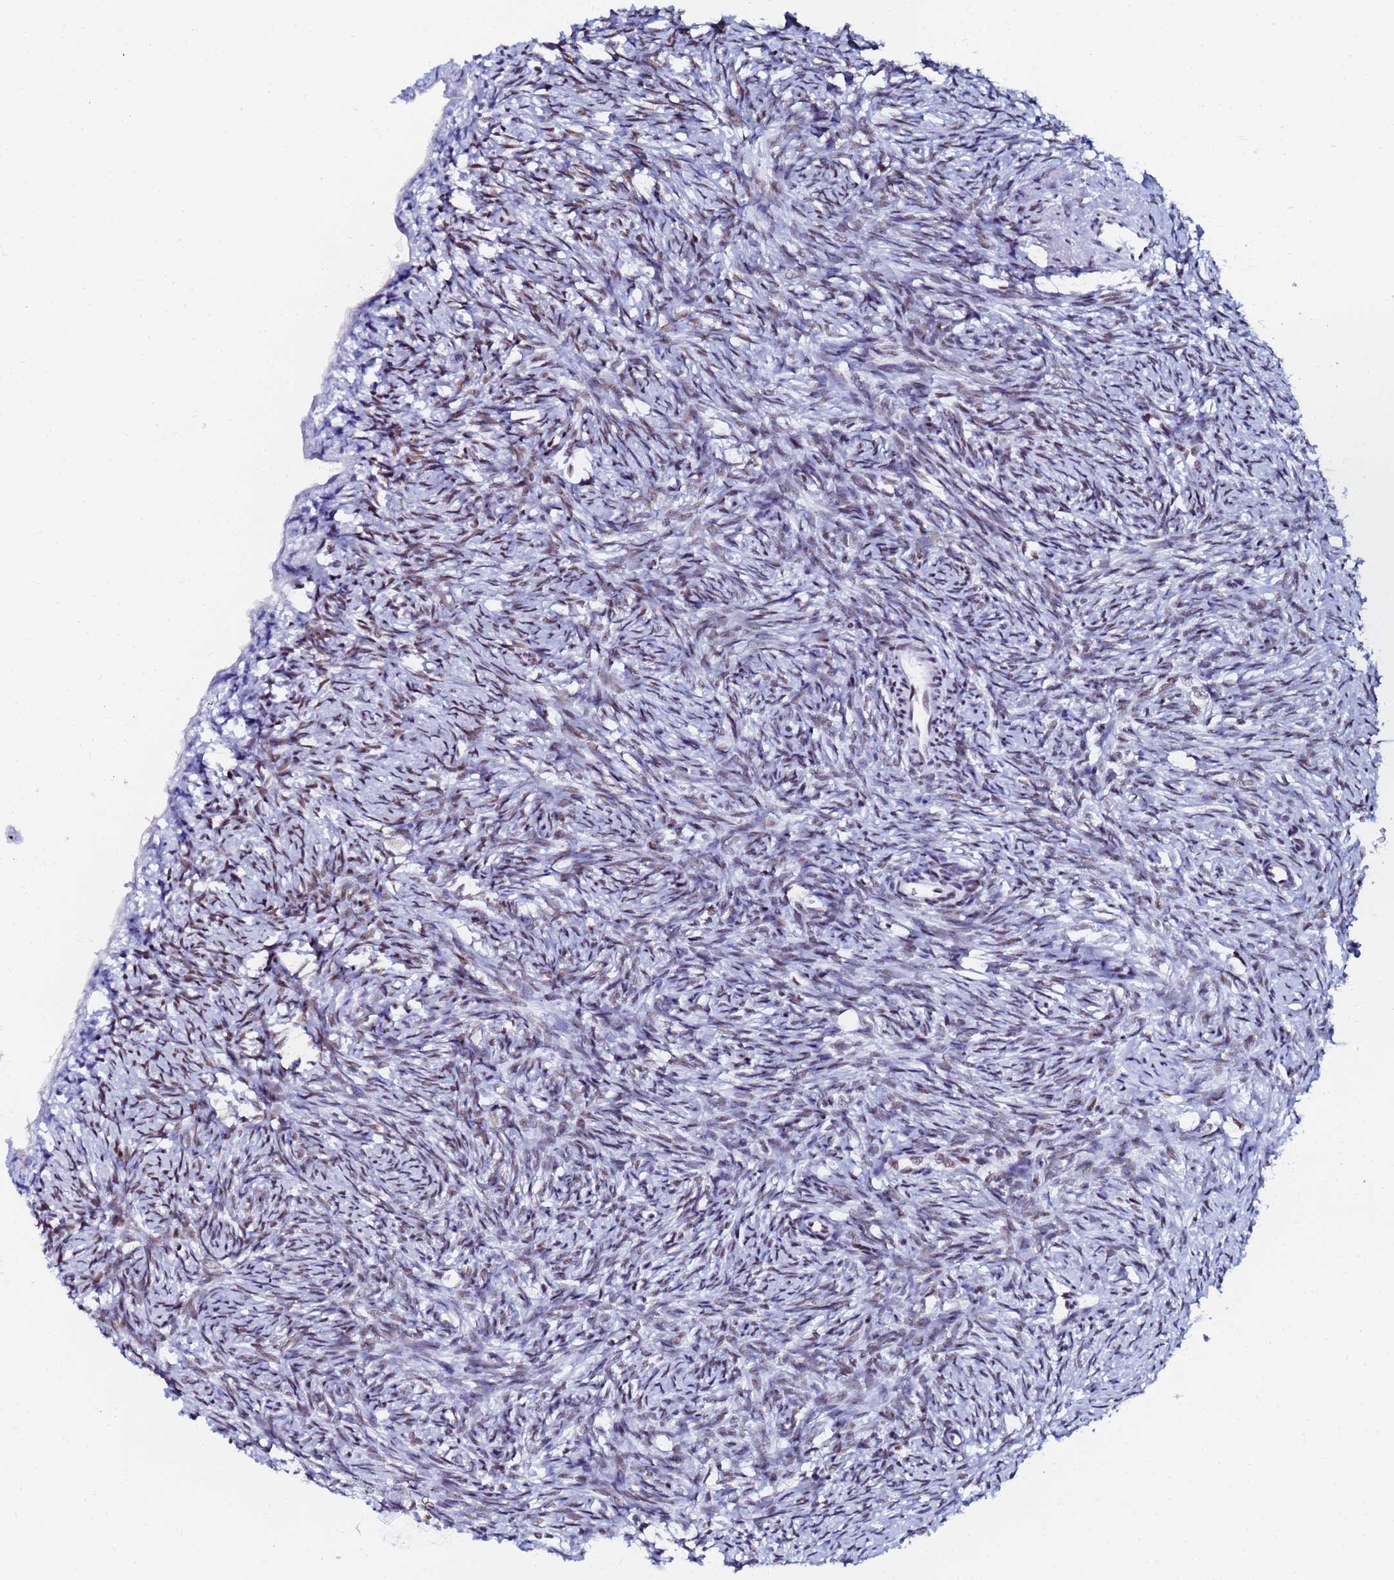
{"staining": {"intensity": "moderate", "quantity": "25%-75%", "location": "nuclear"}, "tissue": "ovary", "cell_type": "Follicle cells", "image_type": "normal", "snomed": [{"axis": "morphology", "description": "Normal tissue, NOS"}, {"axis": "topography", "description": "Ovary"}], "caption": "DAB (3,3'-diaminobenzidine) immunohistochemical staining of unremarkable ovary shows moderate nuclear protein expression in approximately 25%-75% of follicle cells. (Stains: DAB in brown, nuclei in blue, Microscopy: brightfield microscopy at high magnification).", "gene": "SNRPA1", "patient": {"sex": "female", "age": 51}}